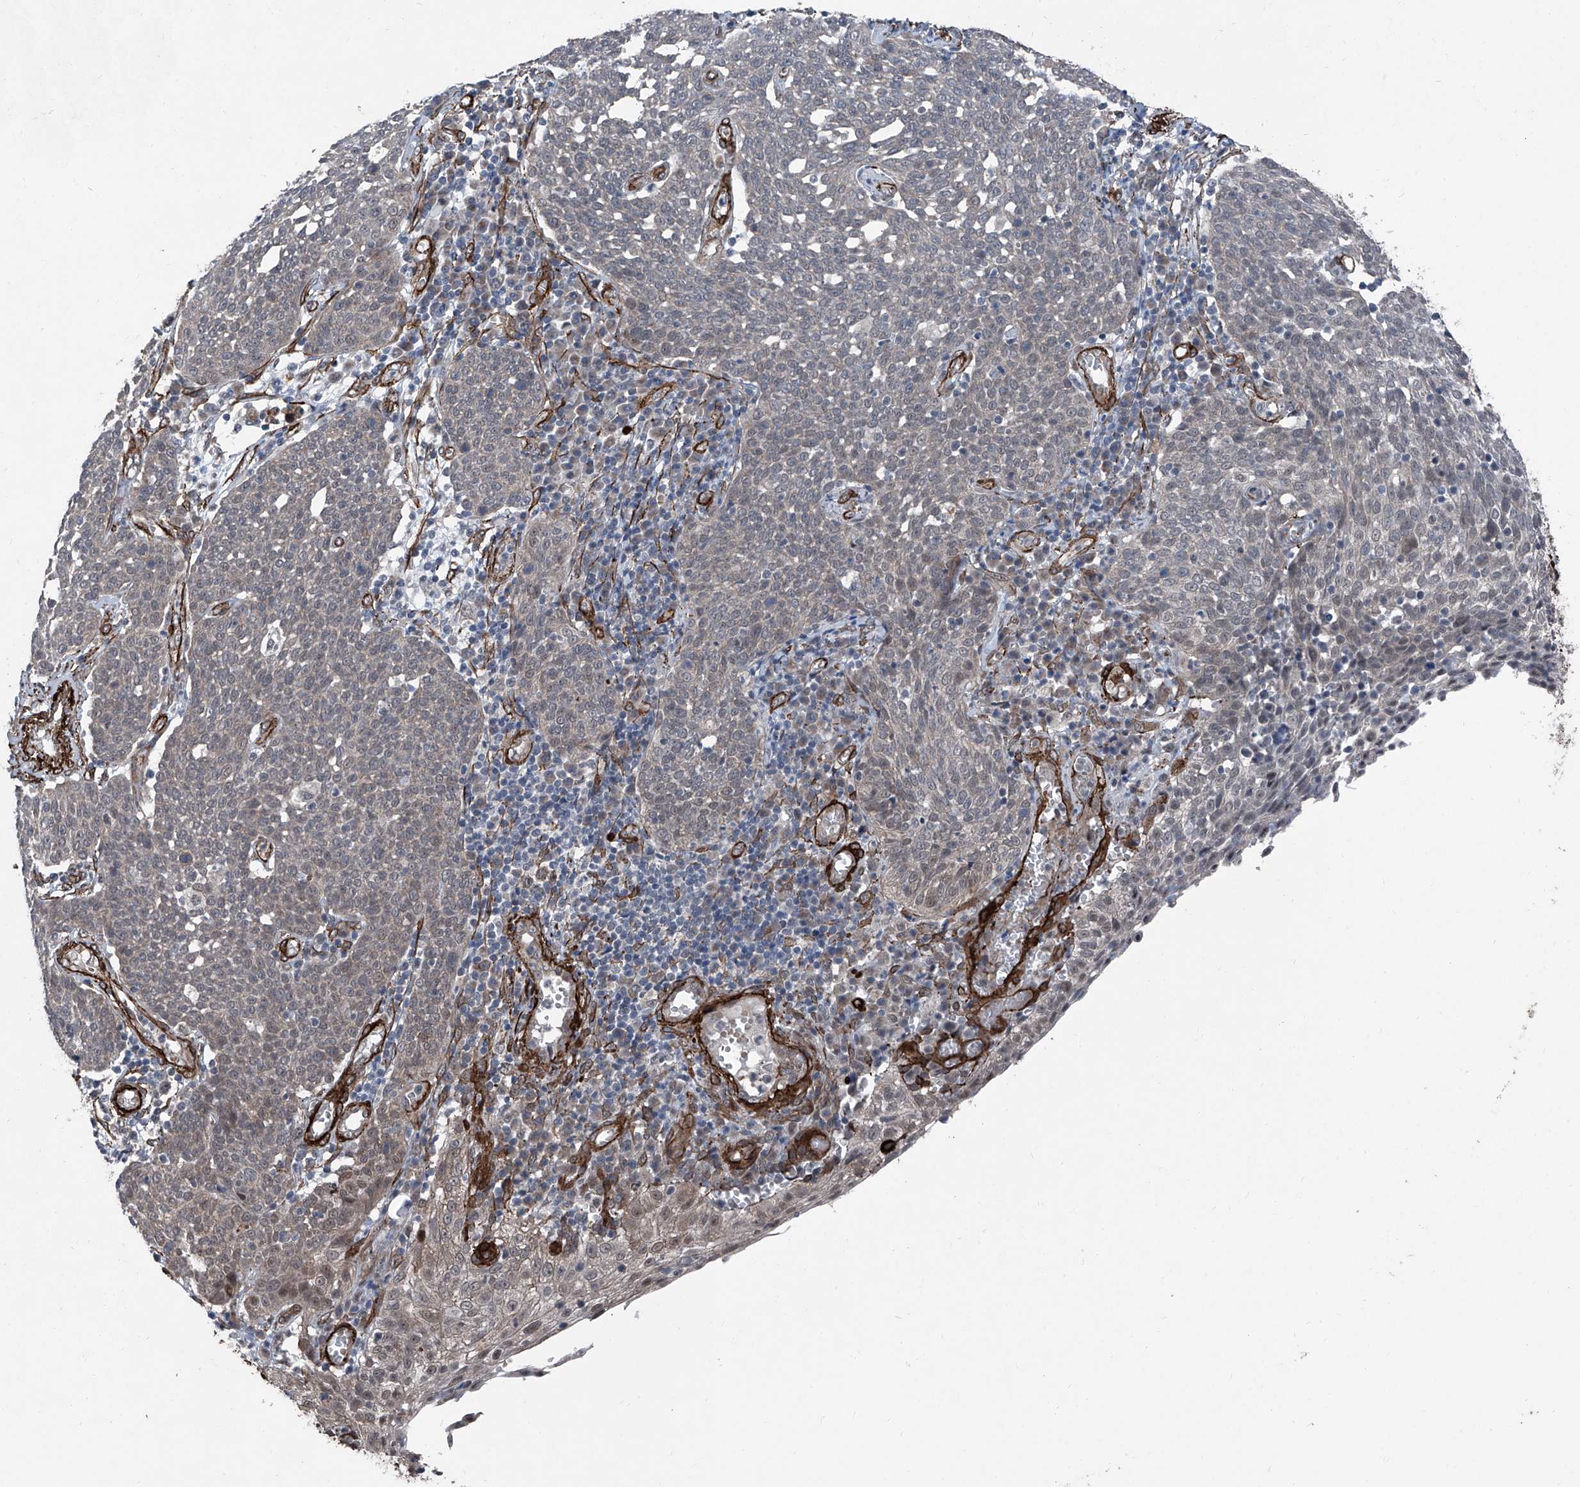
{"staining": {"intensity": "negative", "quantity": "none", "location": "none"}, "tissue": "cervical cancer", "cell_type": "Tumor cells", "image_type": "cancer", "snomed": [{"axis": "morphology", "description": "Squamous cell carcinoma, NOS"}, {"axis": "topography", "description": "Cervix"}], "caption": "Immunohistochemical staining of squamous cell carcinoma (cervical) displays no significant positivity in tumor cells.", "gene": "COA7", "patient": {"sex": "female", "age": 34}}